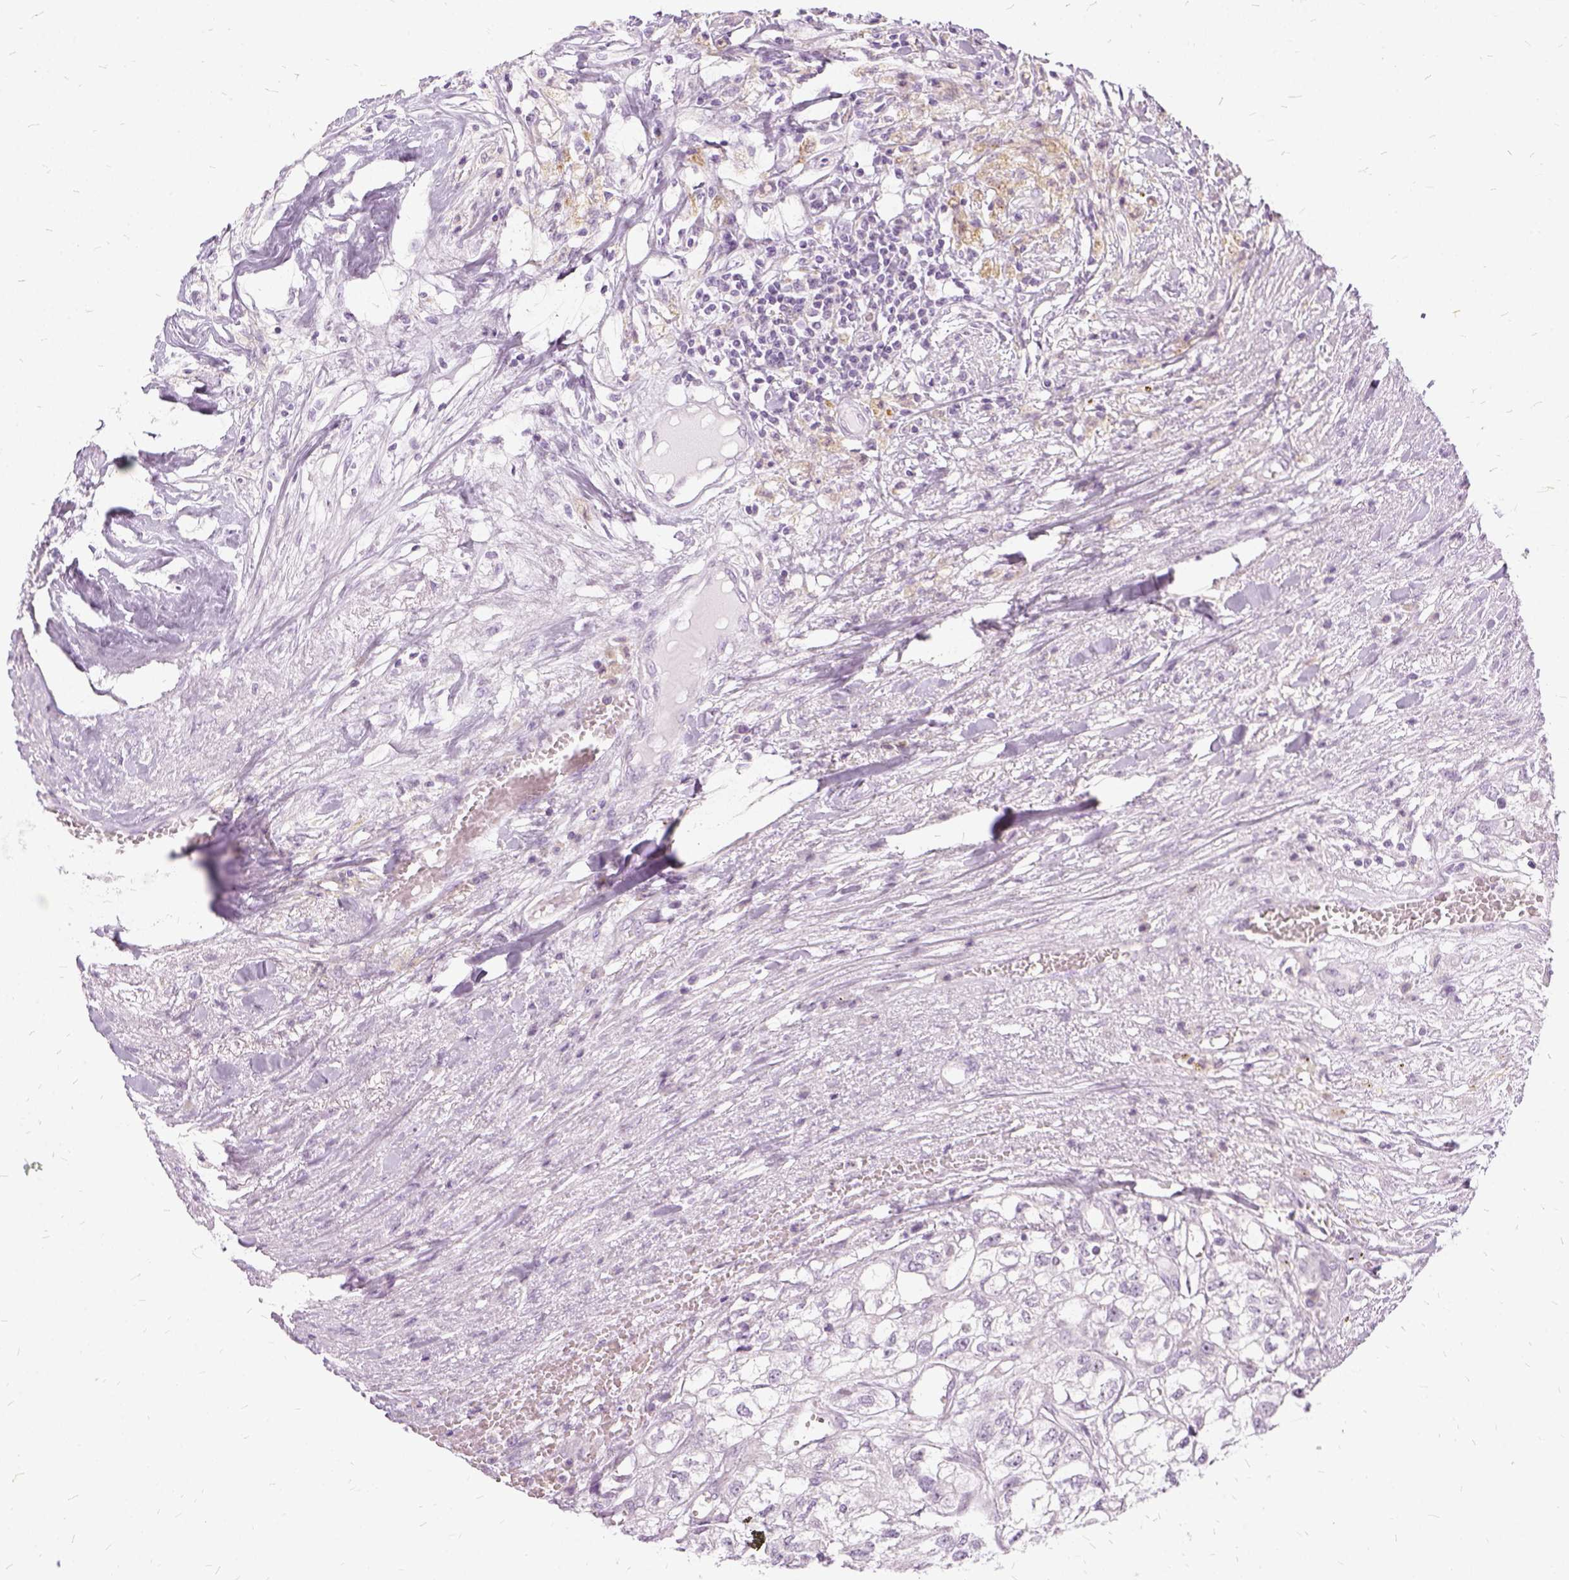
{"staining": {"intensity": "negative", "quantity": "none", "location": "none"}, "tissue": "renal cancer", "cell_type": "Tumor cells", "image_type": "cancer", "snomed": [{"axis": "morphology", "description": "Adenocarcinoma, NOS"}, {"axis": "topography", "description": "Kidney"}], "caption": "IHC photomicrograph of neoplastic tissue: human renal cancer (adenocarcinoma) stained with DAB (3,3'-diaminobenzidine) displays no significant protein positivity in tumor cells. (Immunohistochemistry, brightfield microscopy, high magnification).", "gene": "FDX1", "patient": {"sex": "male", "age": 56}}